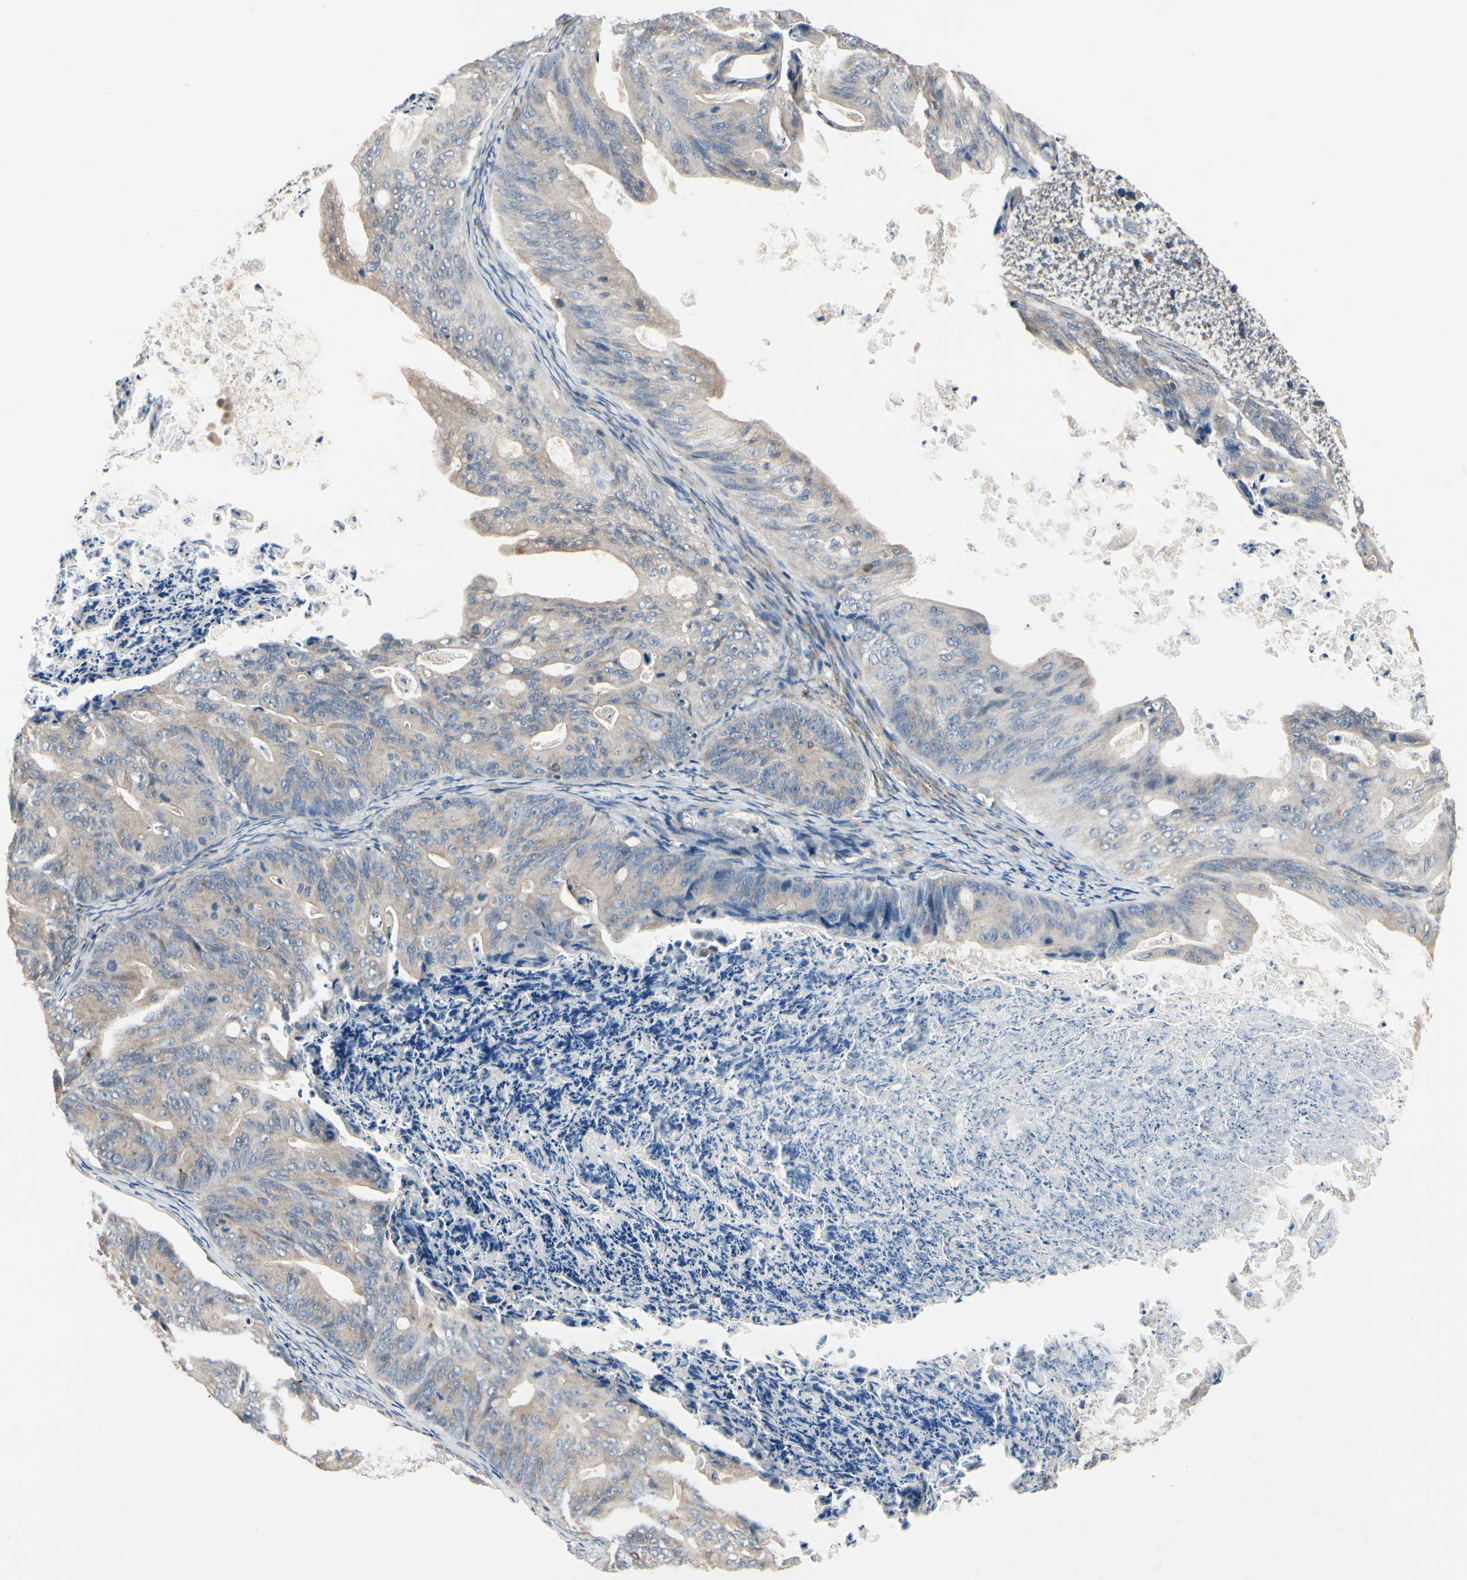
{"staining": {"intensity": "weak", "quantity": "<25%", "location": "cytoplasmic/membranous"}, "tissue": "ovarian cancer", "cell_type": "Tumor cells", "image_type": "cancer", "snomed": [{"axis": "morphology", "description": "Cystadenocarcinoma, mucinous, NOS"}, {"axis": "topography", "description": "Ovary"}], "caption": "A histopathology image of ovarian cancer stained for a protein reveals no brown staining in tumor cells. Nuclei are stained in blue.", "gene": "PRKAR2B", "patient": {"sex": "female", "age": 37}}